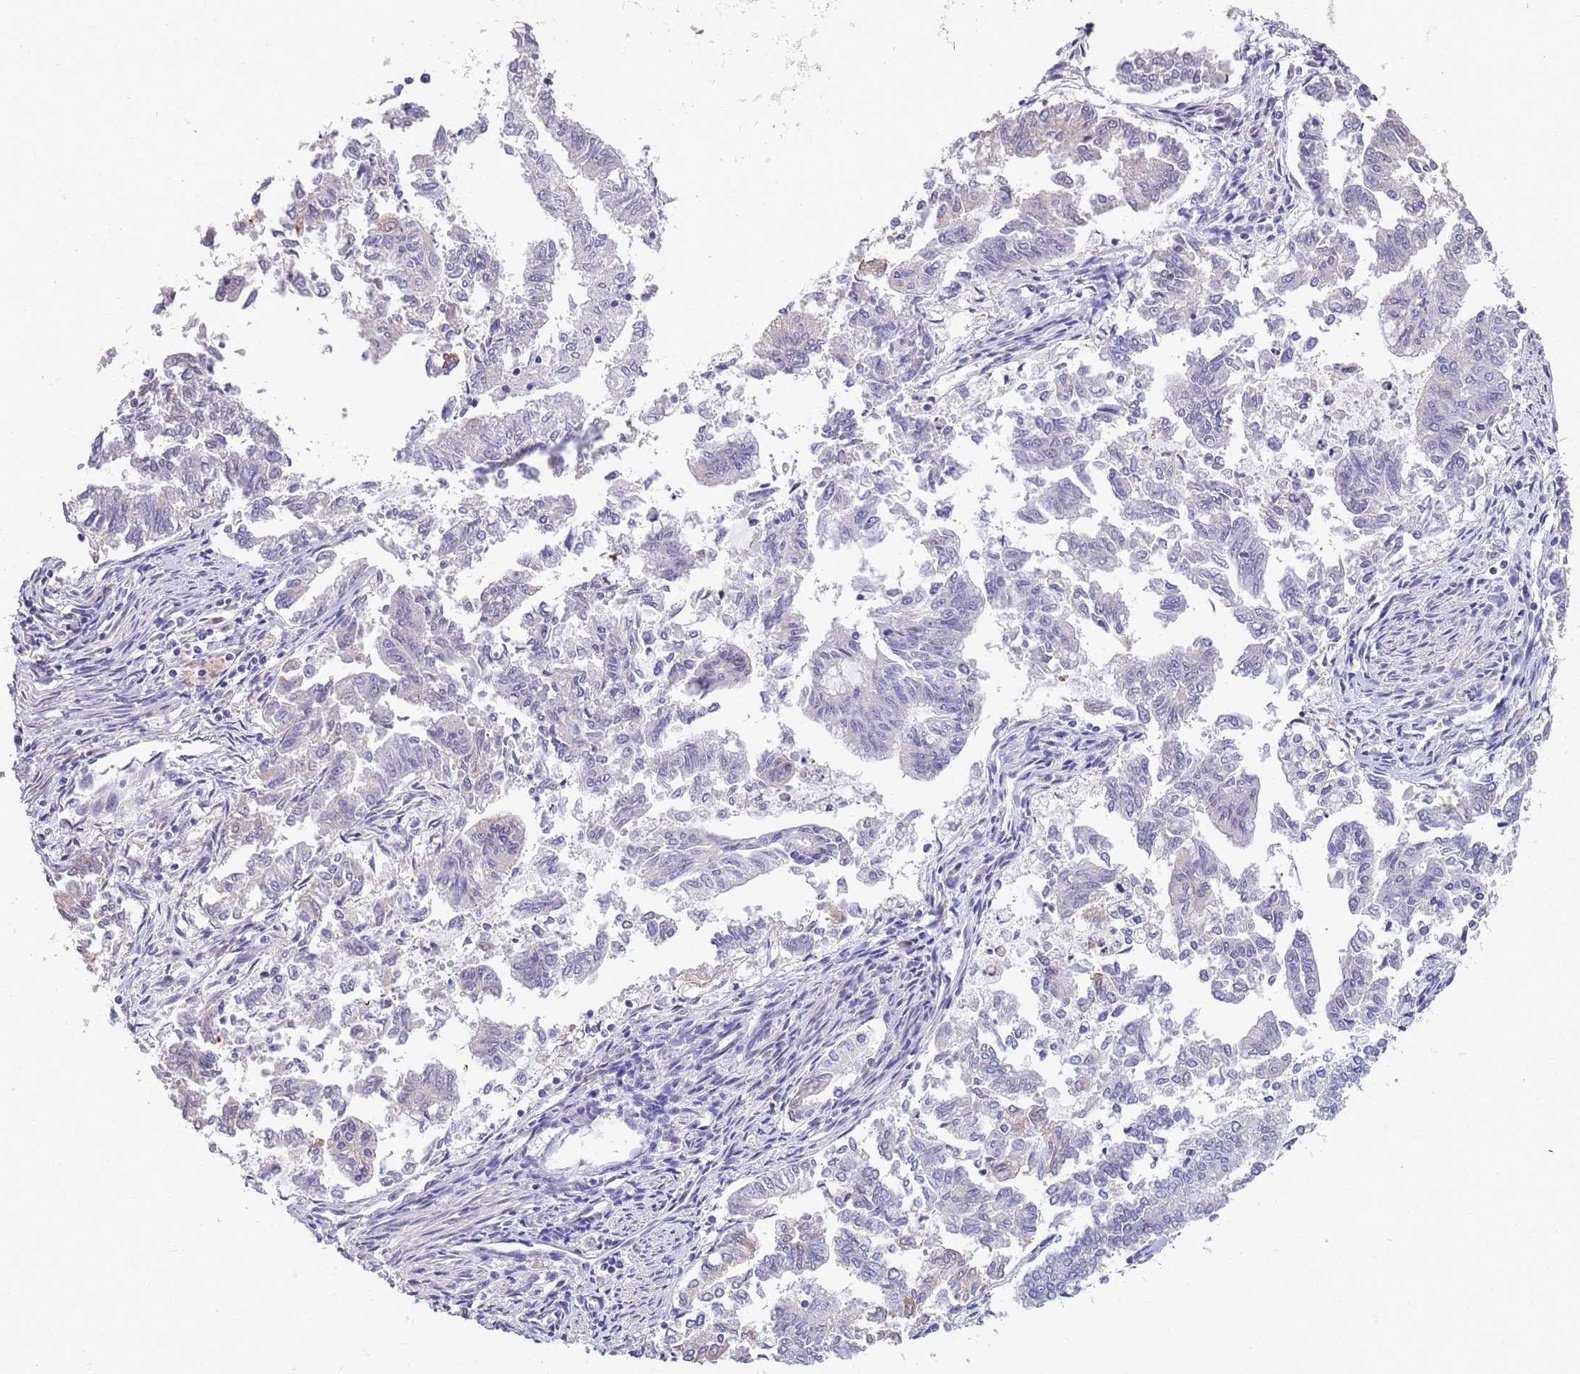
{"staining": {"intensity": "negative", "quantity": "none", "location": "none"}, "tissue": "endometrial cancer", "cell_type": "Tumor cells", "image_type": "cancer", "snomed": [{"axis": "morphology", "description": "Adenocarcinoma, NOS"}, {"axis": "topography", "description": "Endometrium"}], "caption": "Endometrial cancer stained for a protein using immunohistochemistry (IHC) shows no staining tumor cells.", "gene": "LIPJ", "patient": {"sex": "female", "age": 79}}